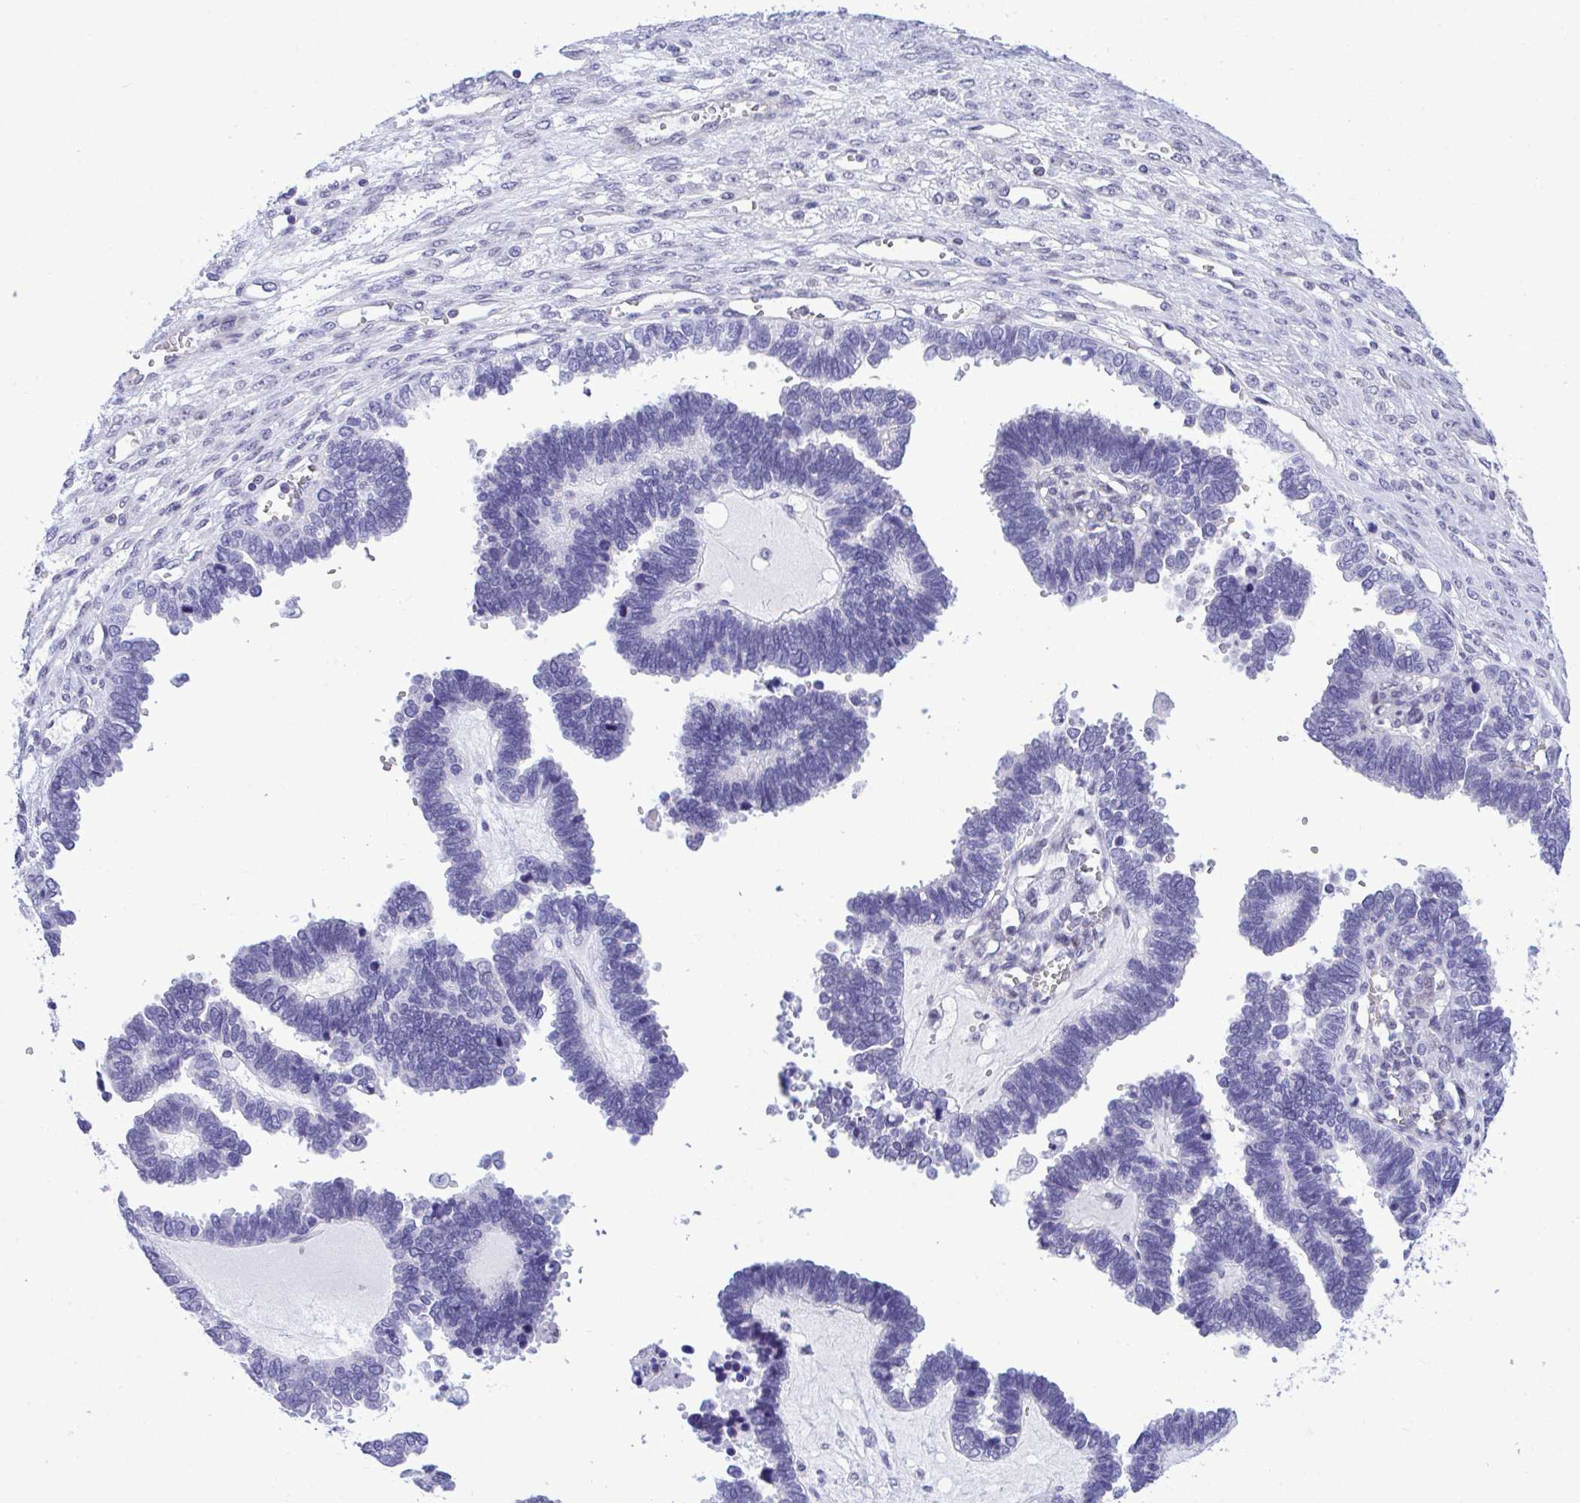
{"staining": {"intensity": "negative", "quantity": "none", "location": "none"}, "tissue": "ovarian cancer", "cell_type": "Tumor cells", "image_type": "cancer", "snomed": [{"axis": "morphology", "description": "Cystadenocarcinoma, serous, NOS"}, {"axis": "topography", "description": "Ovary"}], "caption": "Tumor cells are negative for brown protein staining in serous cystadenocarcinoma (ovarian).", "gene": "SLC25A51", "patient": {"sex": "female", "age": 51}}